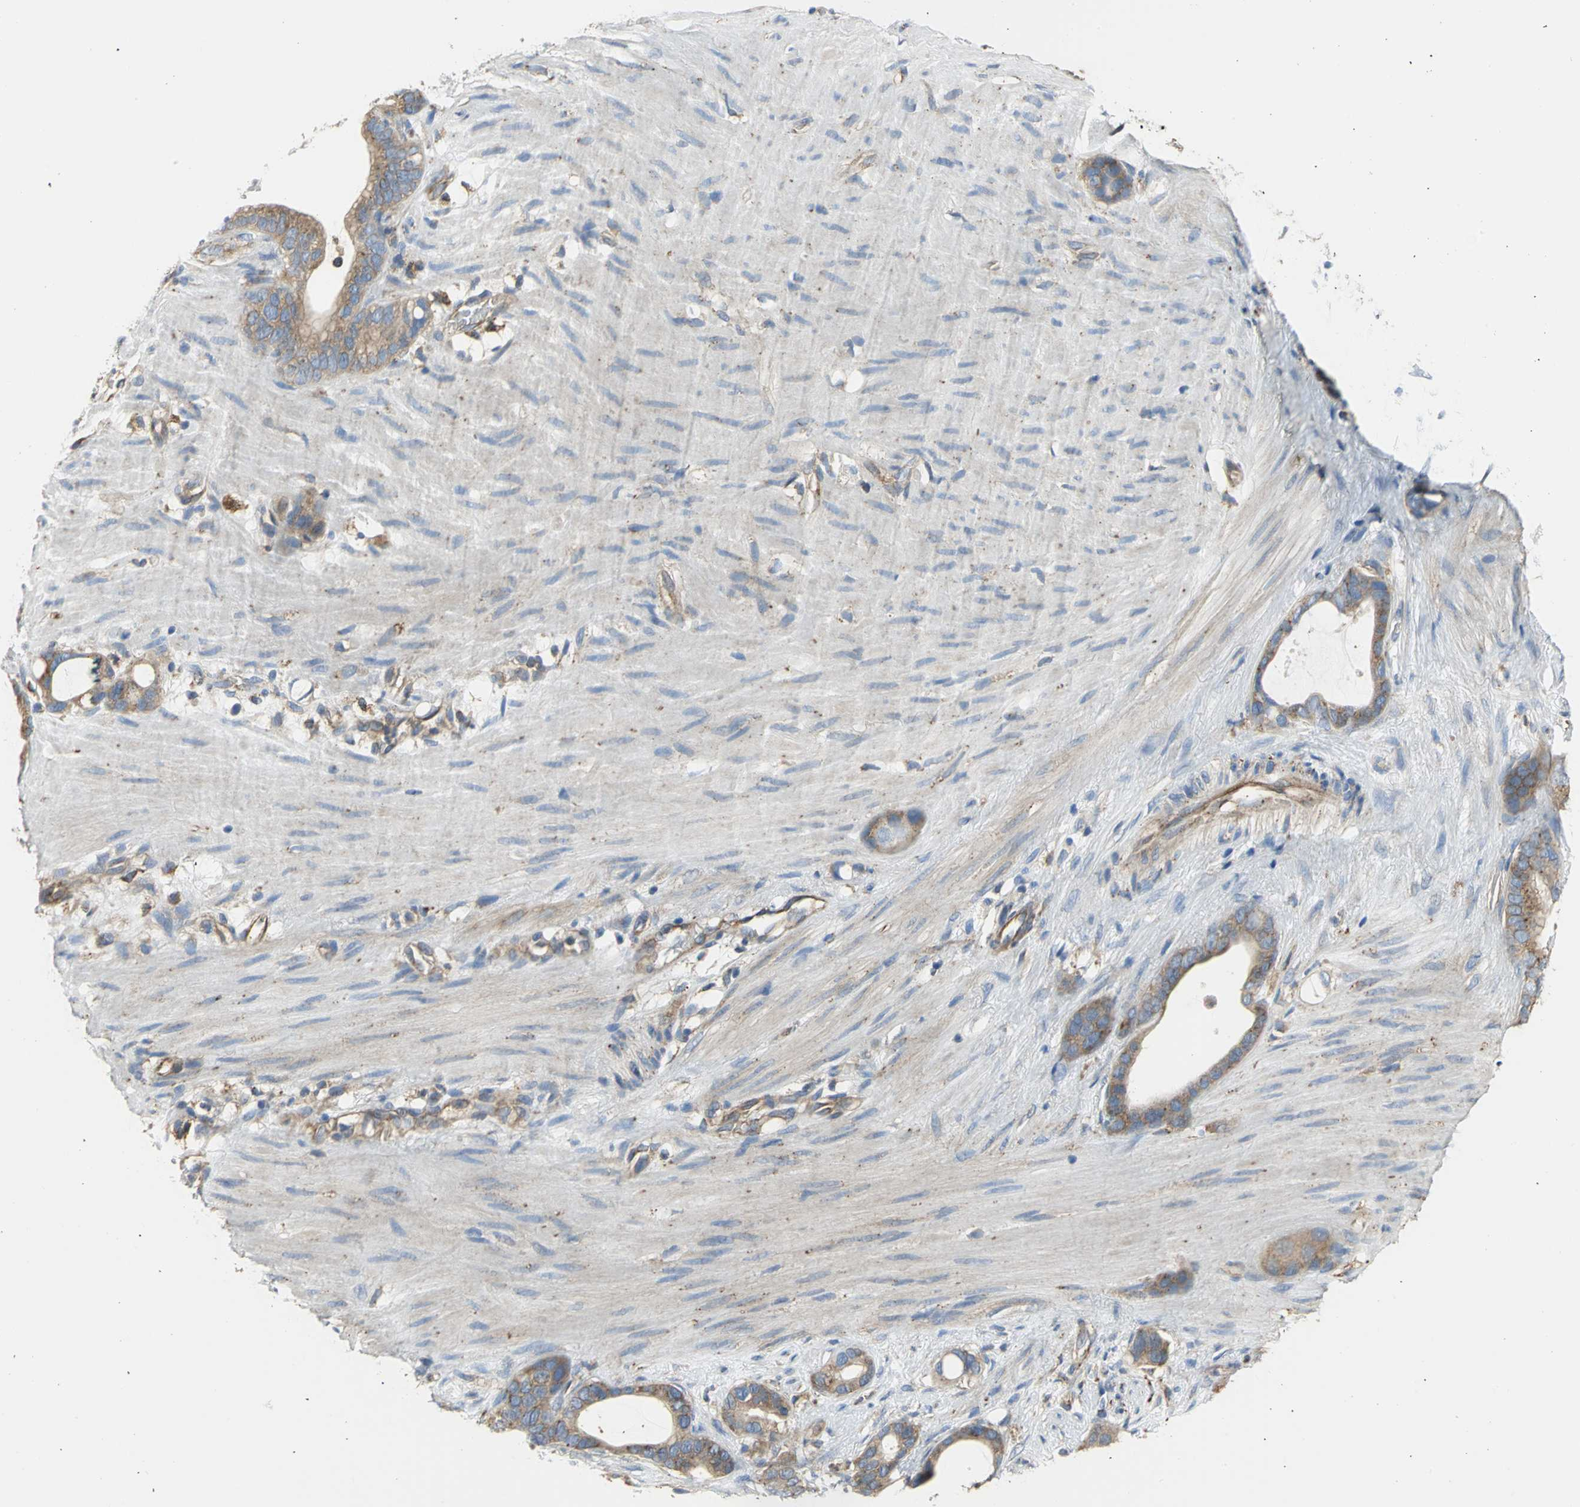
{"staining": {"intensity": "weak", "quantity": "25%-75%", "location": "cytoplasmic/membranous"}, "tissue": "stomach cancer", "cell_type": "Tumor cells", "image_type": "cancer", "snomed": [{"axis": "morphology", "description": "Adenocarcinoma, NOS"}, {"axis": "topography", "description": "Stomach"}], "caption": "Human stomach cancer (adenocarcinoma) stained with a brown dye exhibits weak cytoplasmic/membranous positive expression in about 25%-75% of tumor cells.", "gene": "DIAPH2", "patient": {"sex": "female", "age": 75}}